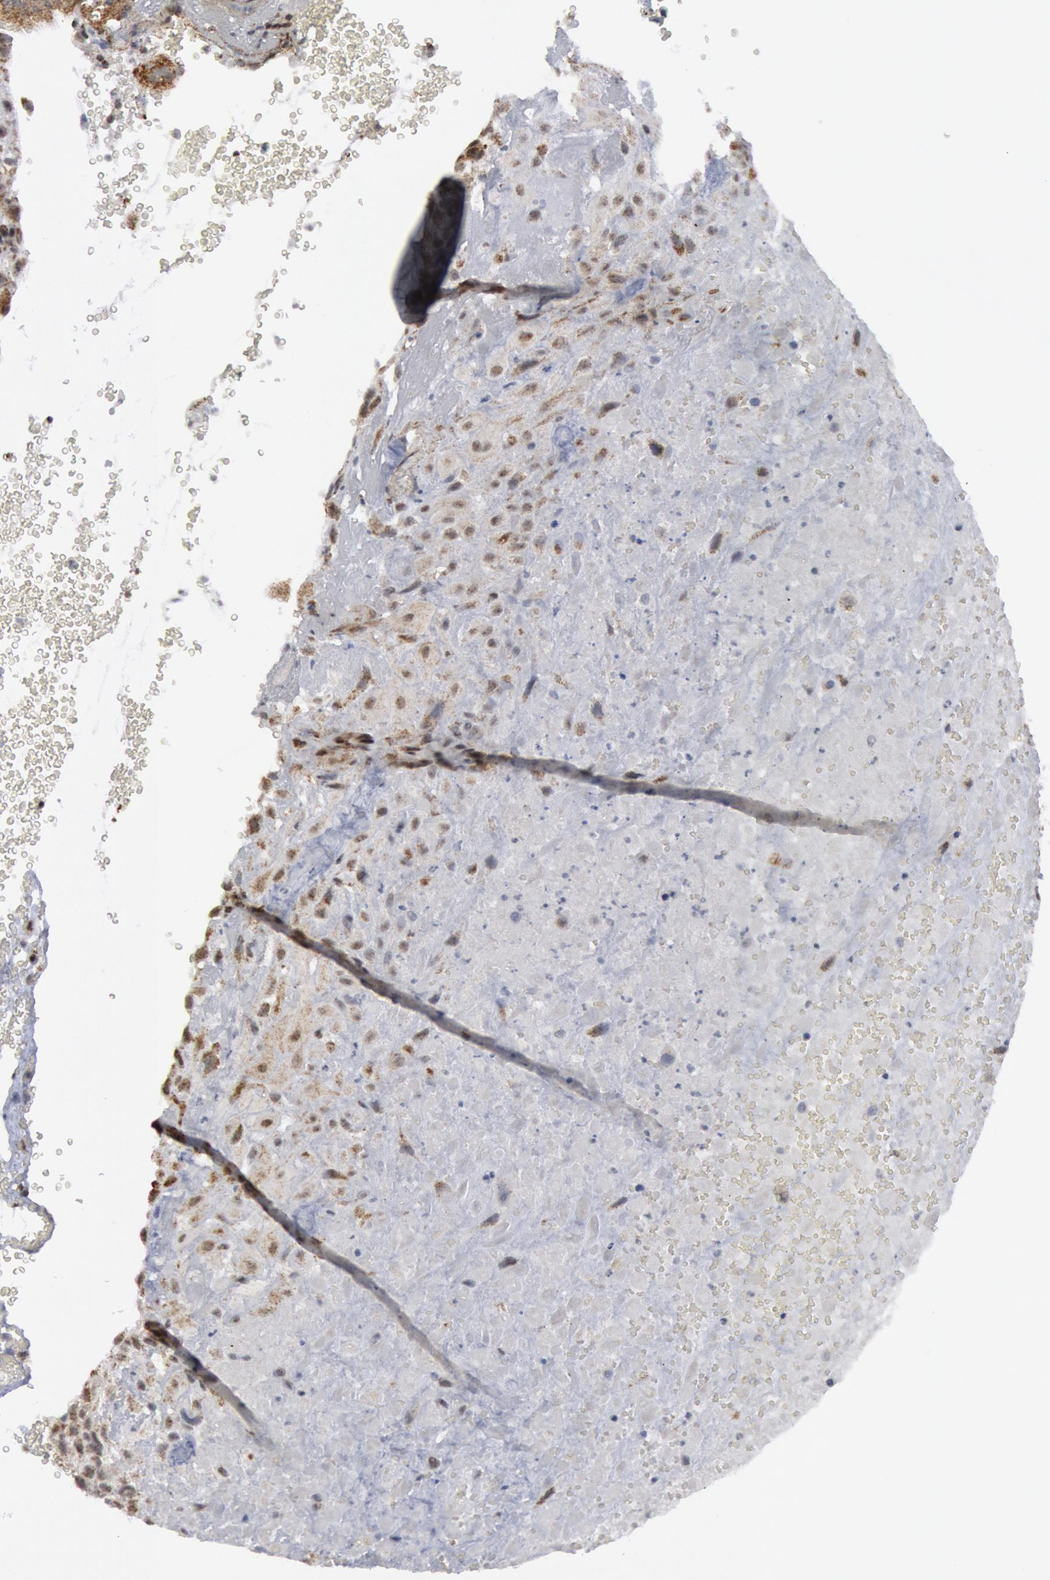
{"staining": {"intensity": "moderate", "quantity": ">75%", "location": "cytoplasmic/membranous"}, "tissue": "placenta", "cell_type": "Trophoblastic cells", "image_type": "normal", "snomed": [{"axis": "morphology", "description": "Normal tissue, NOS"}, {"axis": "topography", "description": "Placenta"}], "caption": "Protein analysis of unremarkable placenta exhibits moderate cytoplasmic/membranous expression in about >75% of trophoblastic cells. Ihc stains the protein in brown and the nuclei are stained blue.", "gene": "CASP9", "patient": {"sex": "female", "age": 19}}